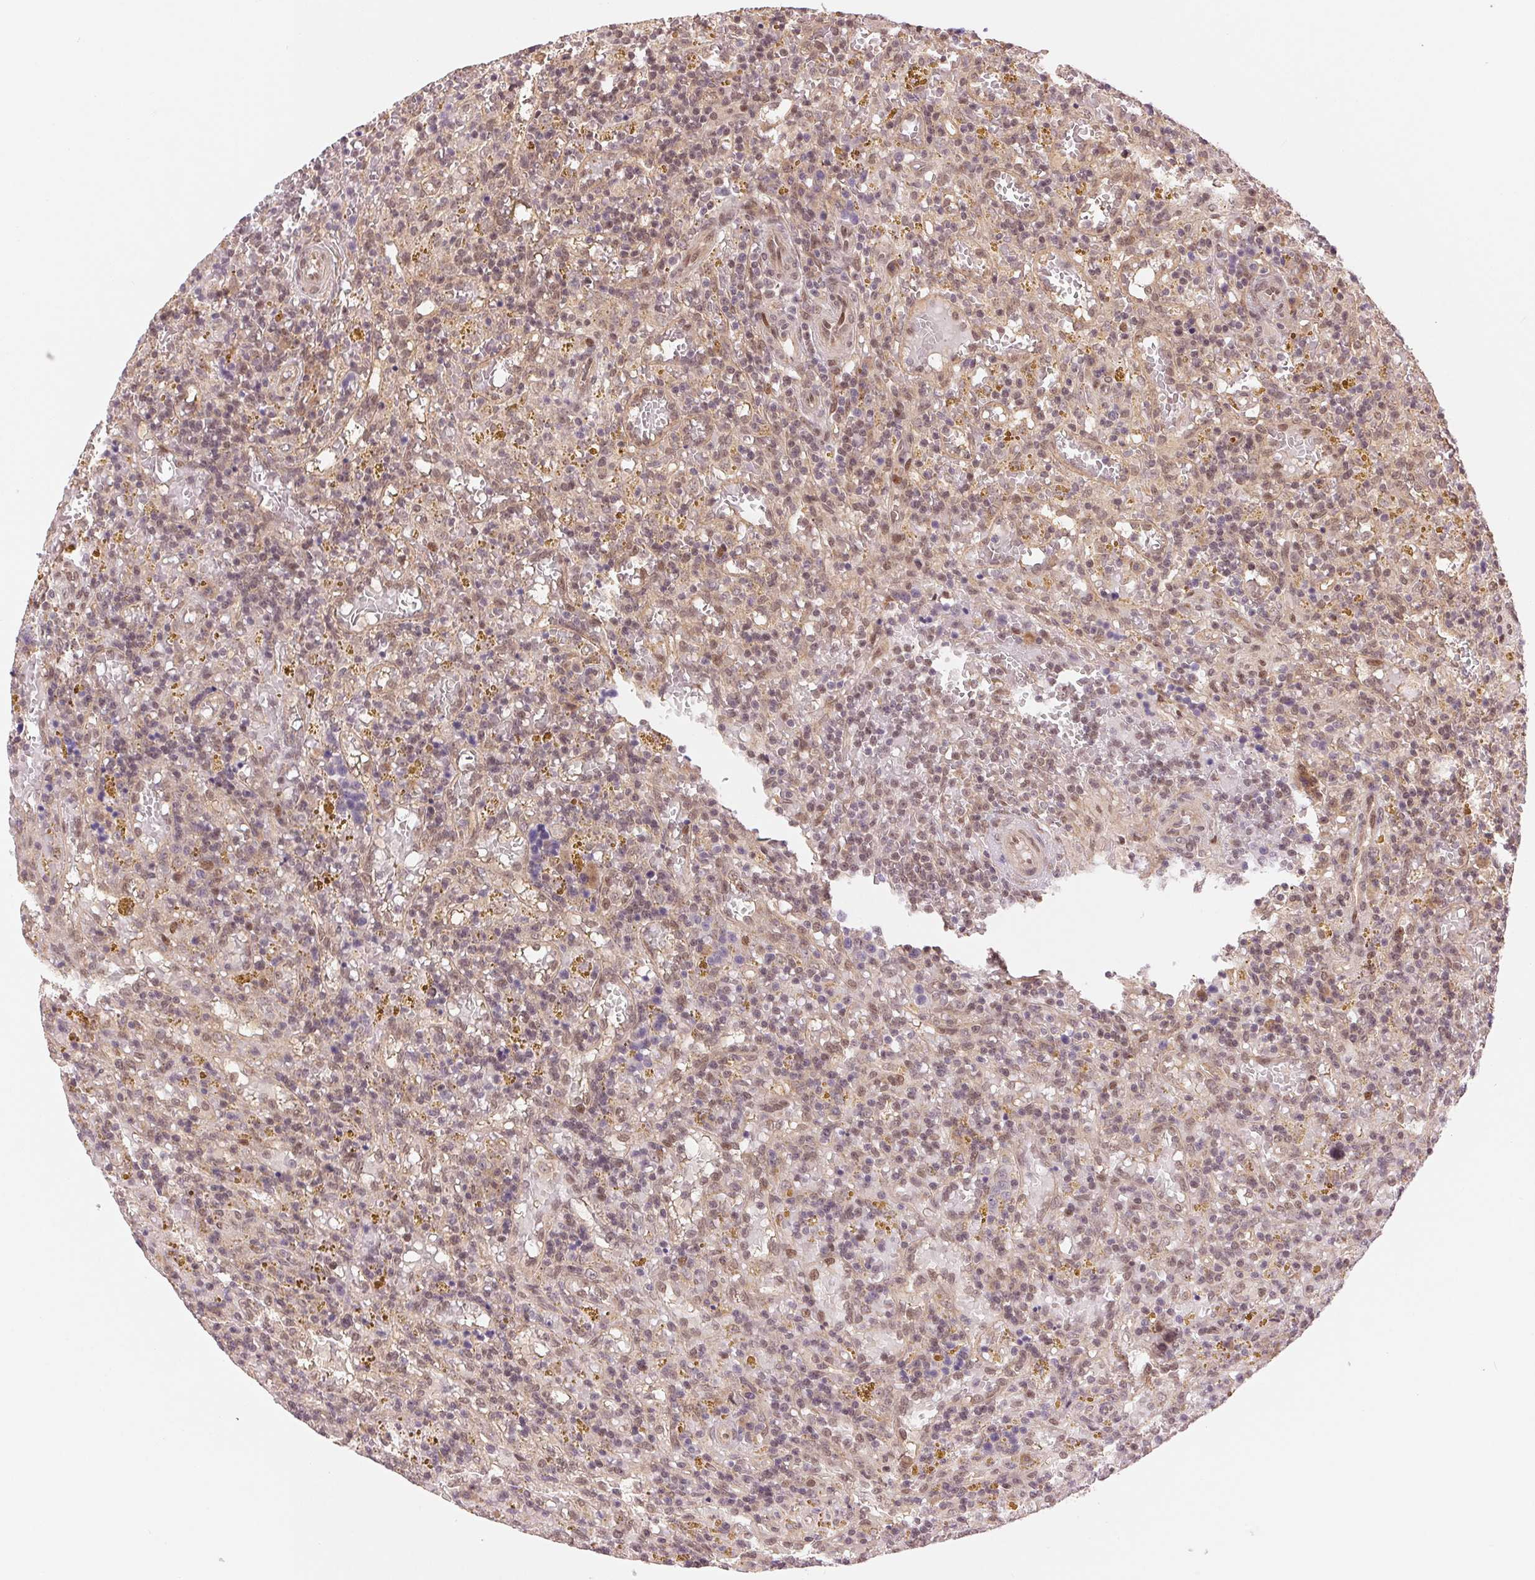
{"staining": {"intensity": "weak", "quantity": "25%-75%", "location": "nuclear"}, "tissue": "lymphoma", "cell_type": "Tumor cells", "image_type": "cancer", "snomed": [{"axis": "morphology", "description": "Malignant lymphoma, non-Hodgkin's type, Low grade"}, {"axis": "topography", "description": "Spleen"}], "caption": "A photomicrograph of malignant lymphoma, non-Hodgkin's type (low-grade) stained for a protein demonstrates weak nuclear brown staining in tumor cells.", "gene": "ERI3", "patient": {"sex": "female", "age": 65}}